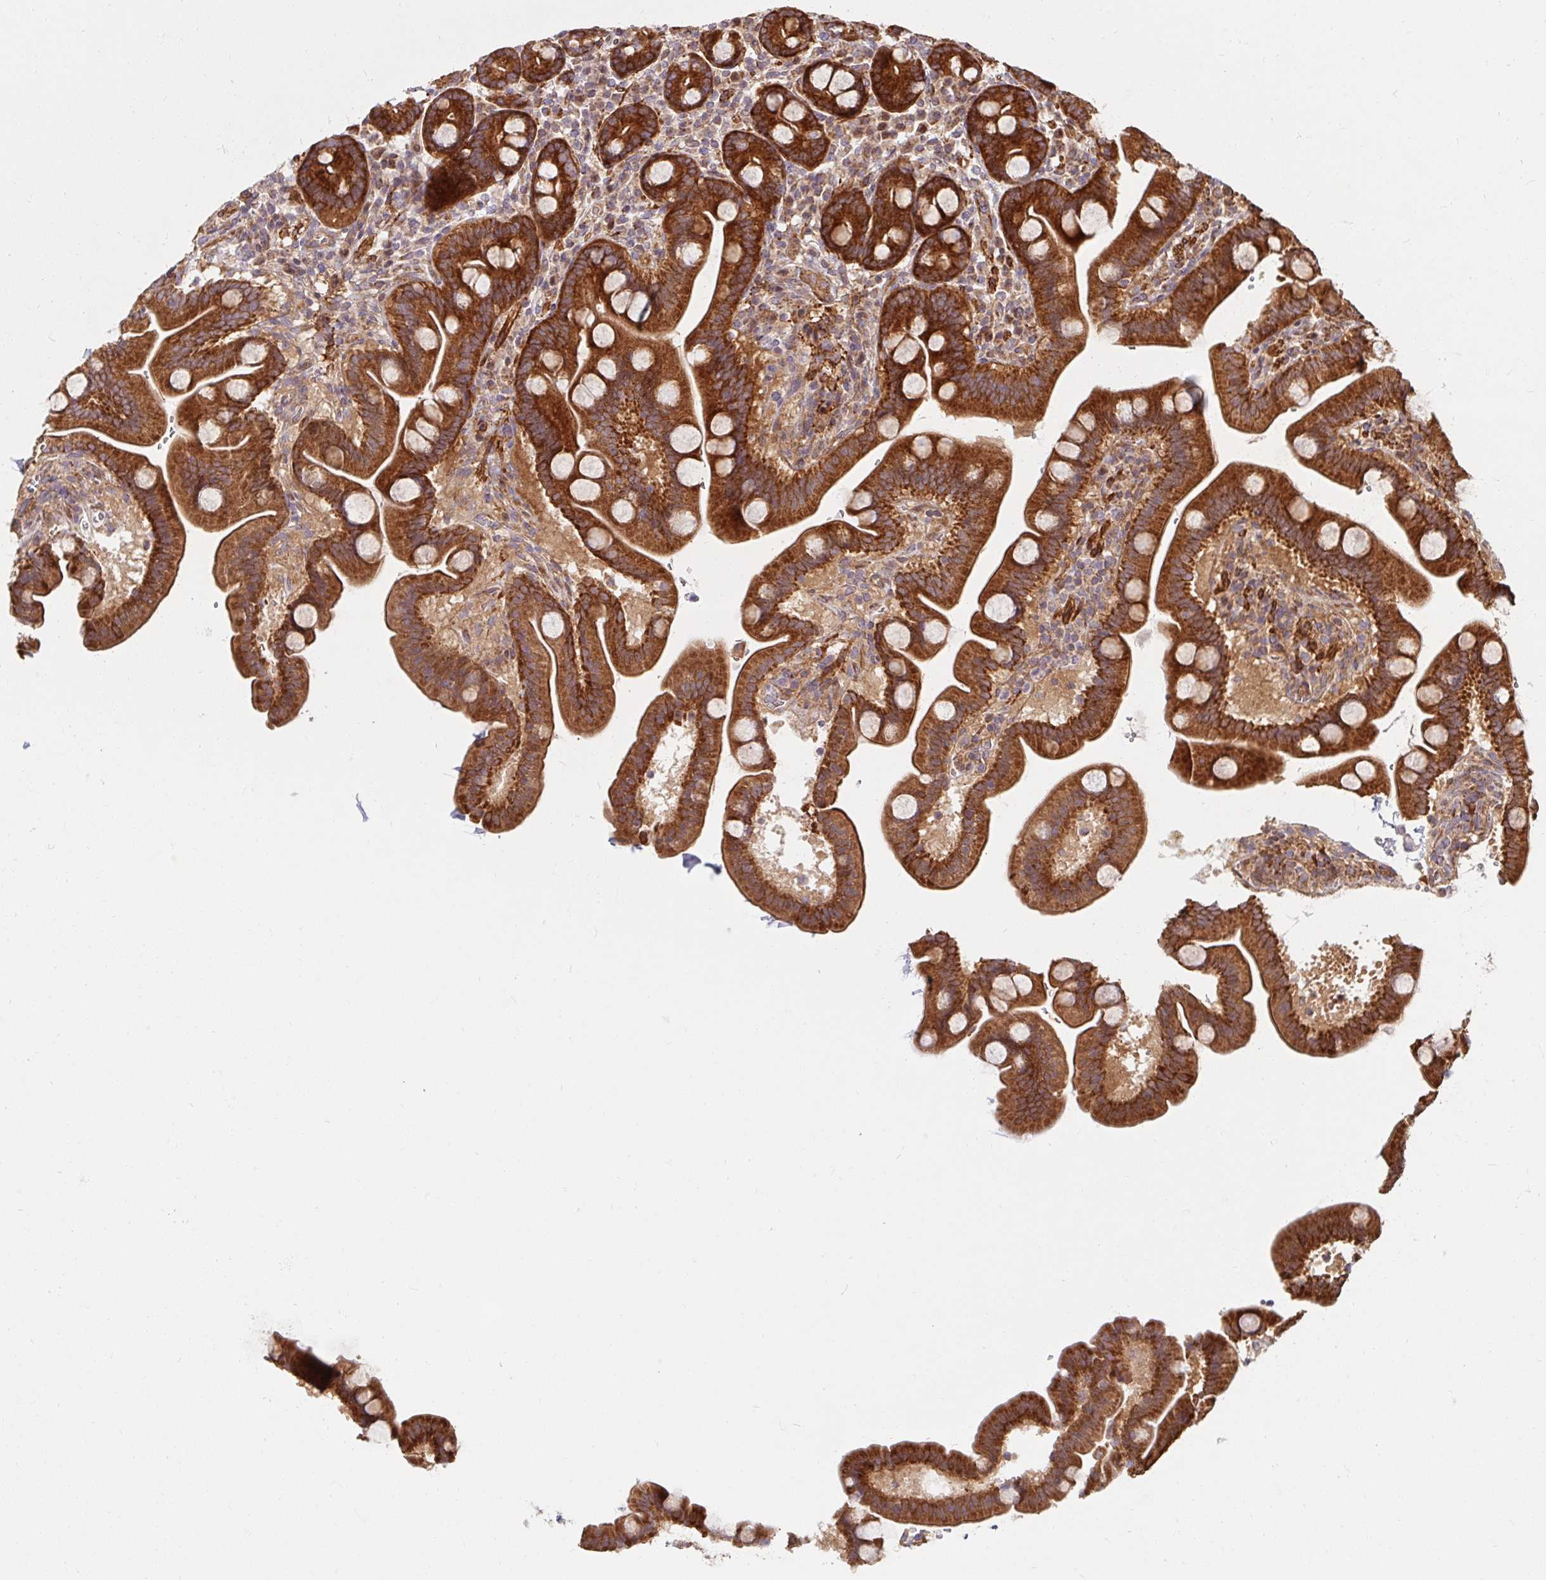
{"staining": {"intensity": "strong", "quantity": ">75%", "location": "cytoplasmic/membranous"}, "tissue": "duodenum", "cell_type": "Glandular cells", "image_type": "normal", "snomed": [{"axis": "morphology", "description": "Normal tissue, NOS"}, {"axis": "topography", "description": "Duodenum"}], "caption": "Immunohistochemistry (IHC) staining of benign duodenum, which exhibits high levels of strong cytoplasmic/membranous staining in about >75% of glandular cells indicating strong cytoplasmic/membranous protein expression. The staining was performed using DAB (brown) for protein detection and nuclei were counterstained in hematoxylin (blue).", "gene": "BTF3", "patient": {"sex": "male", "age": 59}}